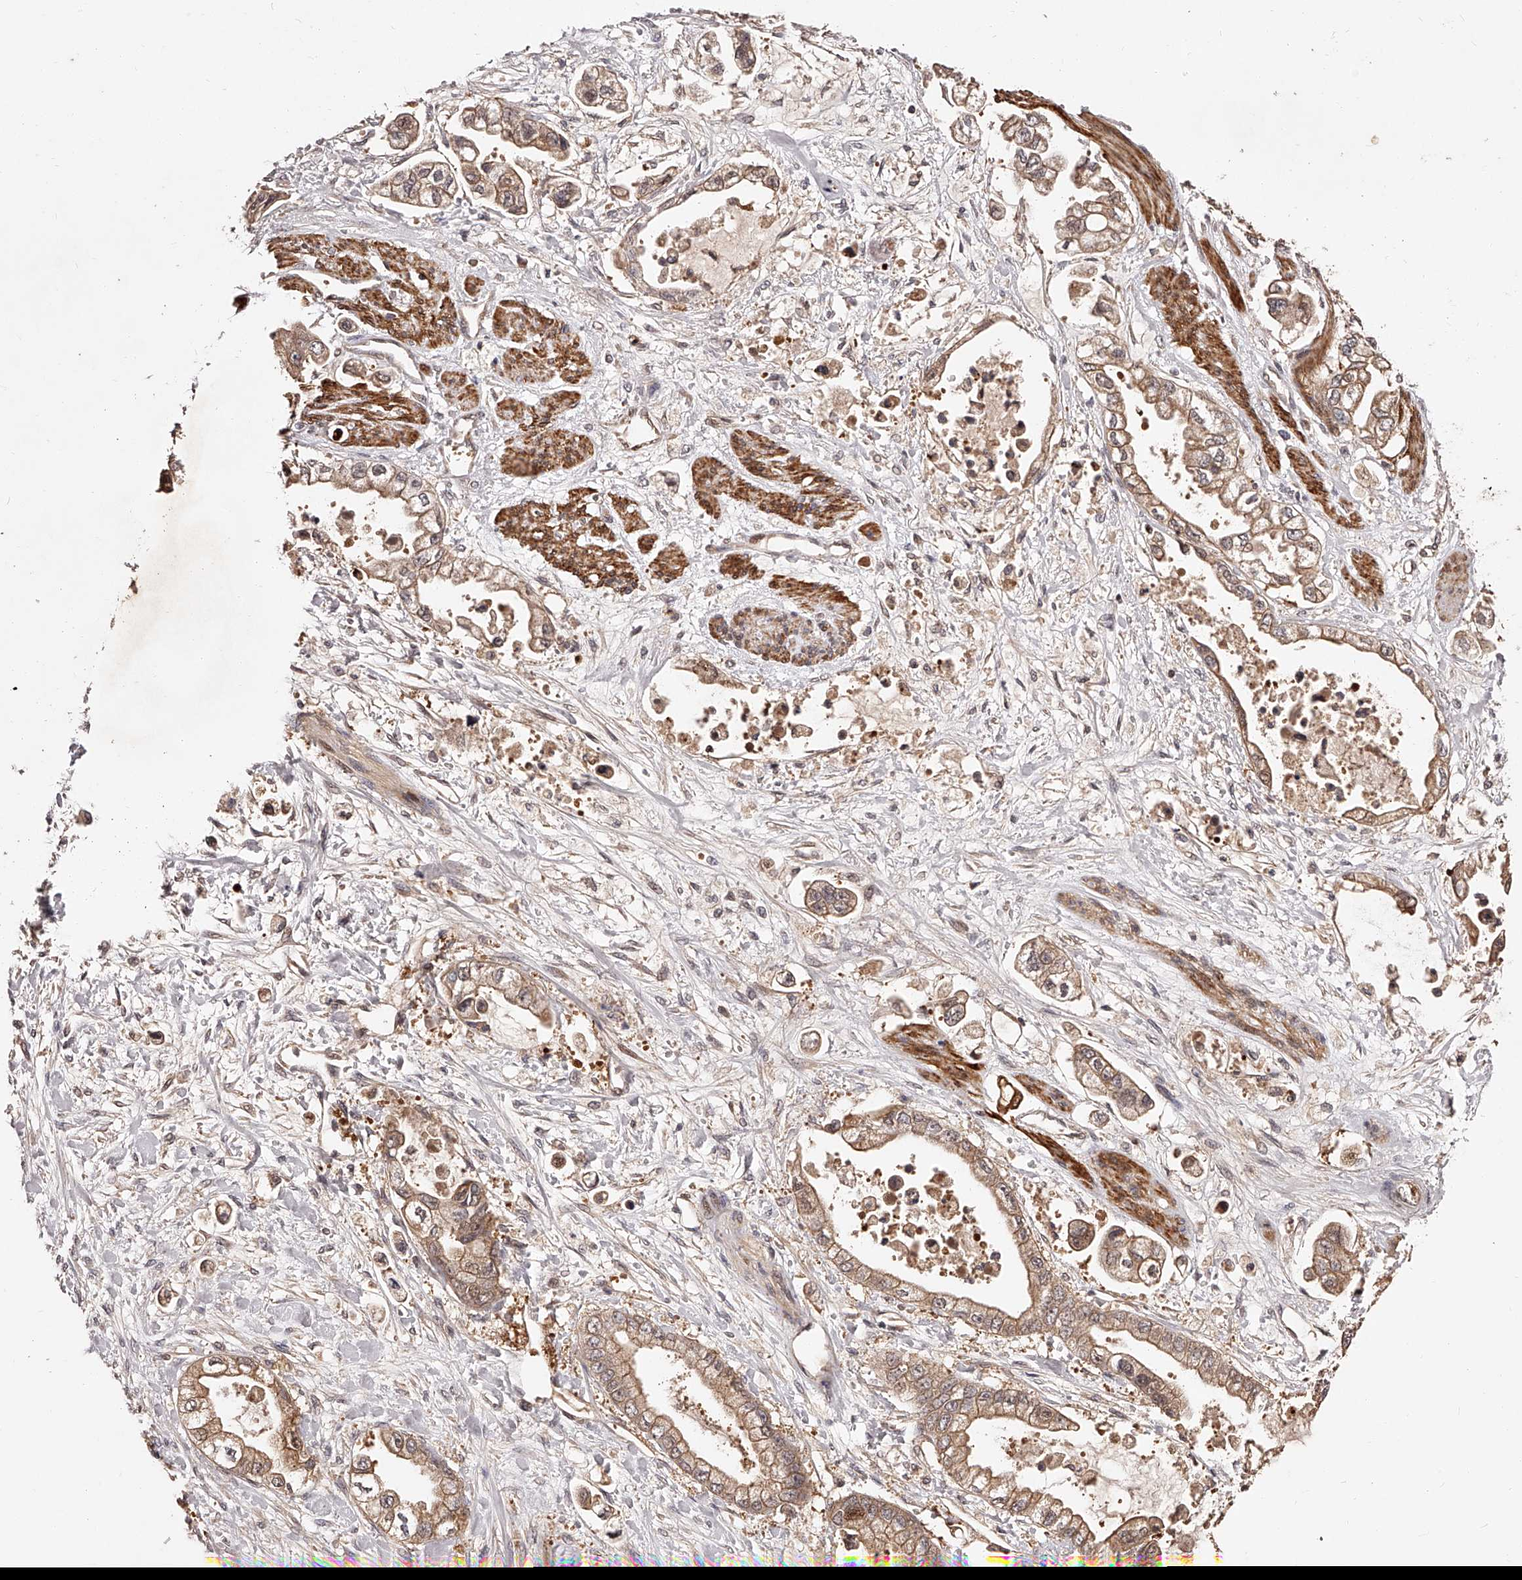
{"staining": {"intensity": "moderate", "quantity": ">75%", "location": "cytoplasmic/membranous"}, "tissue": "stomach cancer", "cell_type": "Tumor cells", "image_type": "cancer", "snomed": [{"axis": "morphology", "description": "Adenocarcinoma, NOS"}, {"axis": "topography", "description": "Stomach"}], "caption": "The photomicrograph displays a brown stain indicating the presence of a protein in the cytoplasmic/membranous of tumor cells in stomach cancer (adenocarcinoma). (DAB (3,3'-diaminobenzidine) = brown stain, brightfield microscopy at high magnification).", "gene": "CUL7", "patient": {"sex": "male", "age": 62}}